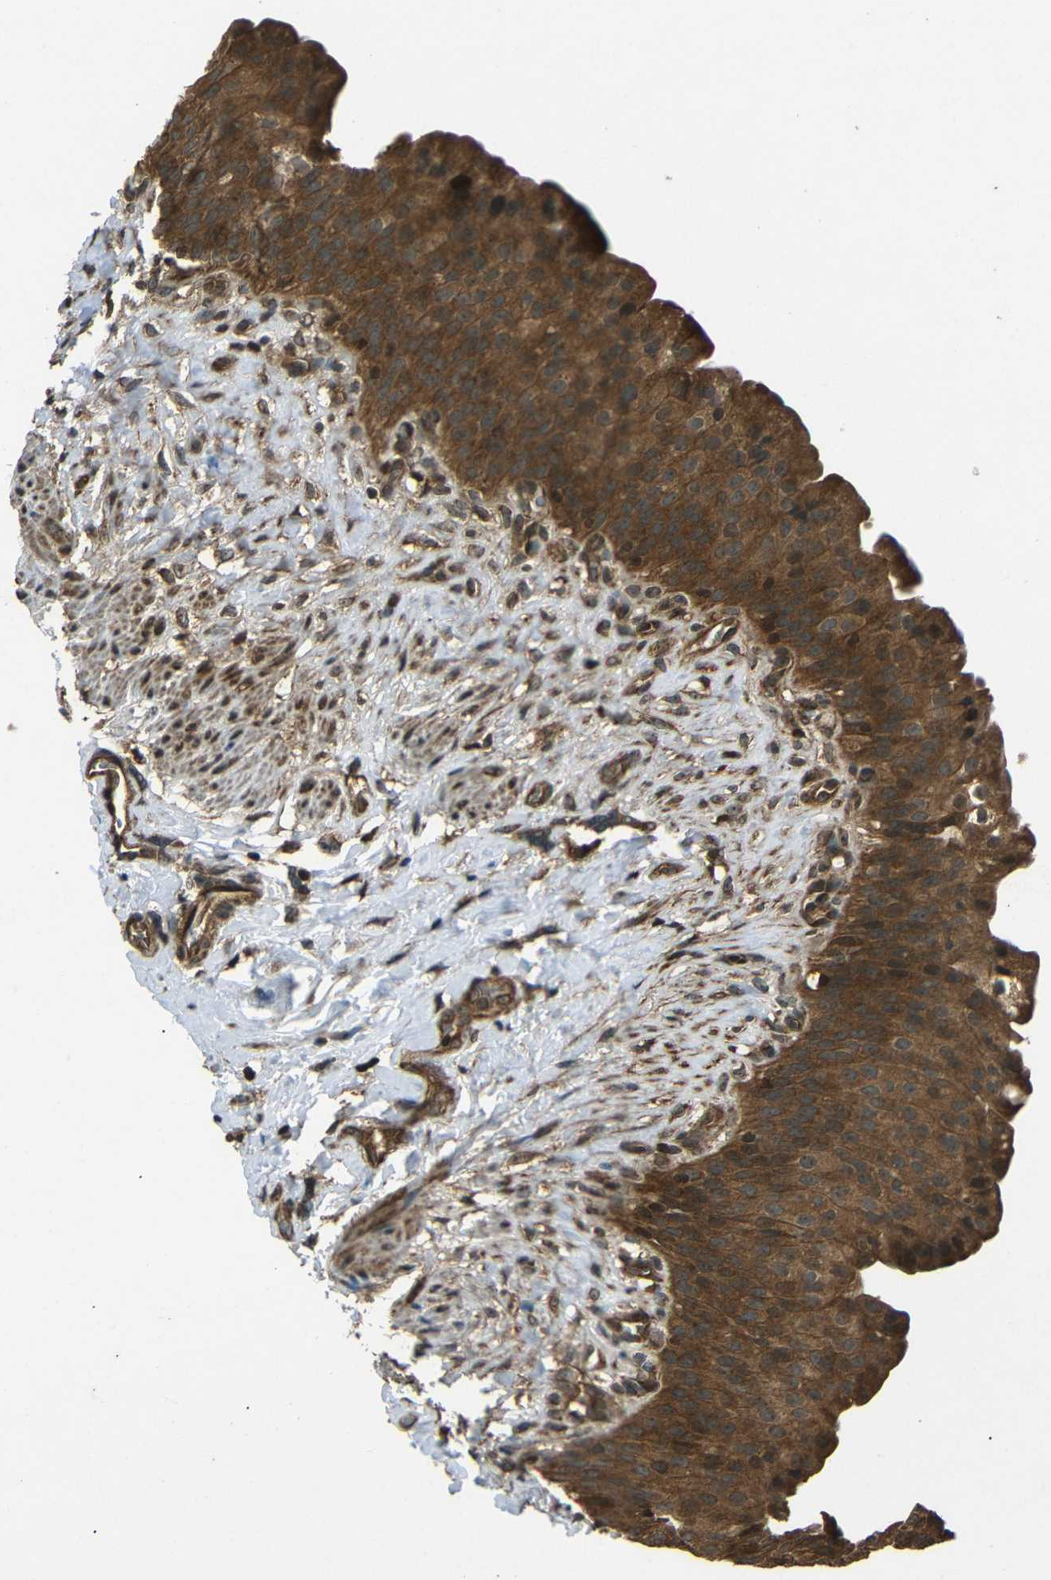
{"staining": {"intensity": "strong", "quantity": ">75%", "location": "cytoplasmic/membranous"}, "tissue": "urinary bladder", "cell_type": "Urothelial cells", "image_type": "normal", "snomed": [{"axis": "morphology", "description": "Normal tissue, NOS"}, {"axis": "topography", "description": "Urinary bladder"}], "caption": "This image demonstrates normal urinary bladder stained with immunohistochemistry (IHC) to label a protein in brown. The cytoplasmic/membranous of urothelial cells show strong positivity for the protein. Nuclei are counter-stained blue.", "gene": "PLK2", "patient": {"sex": "female", "age": 79}}